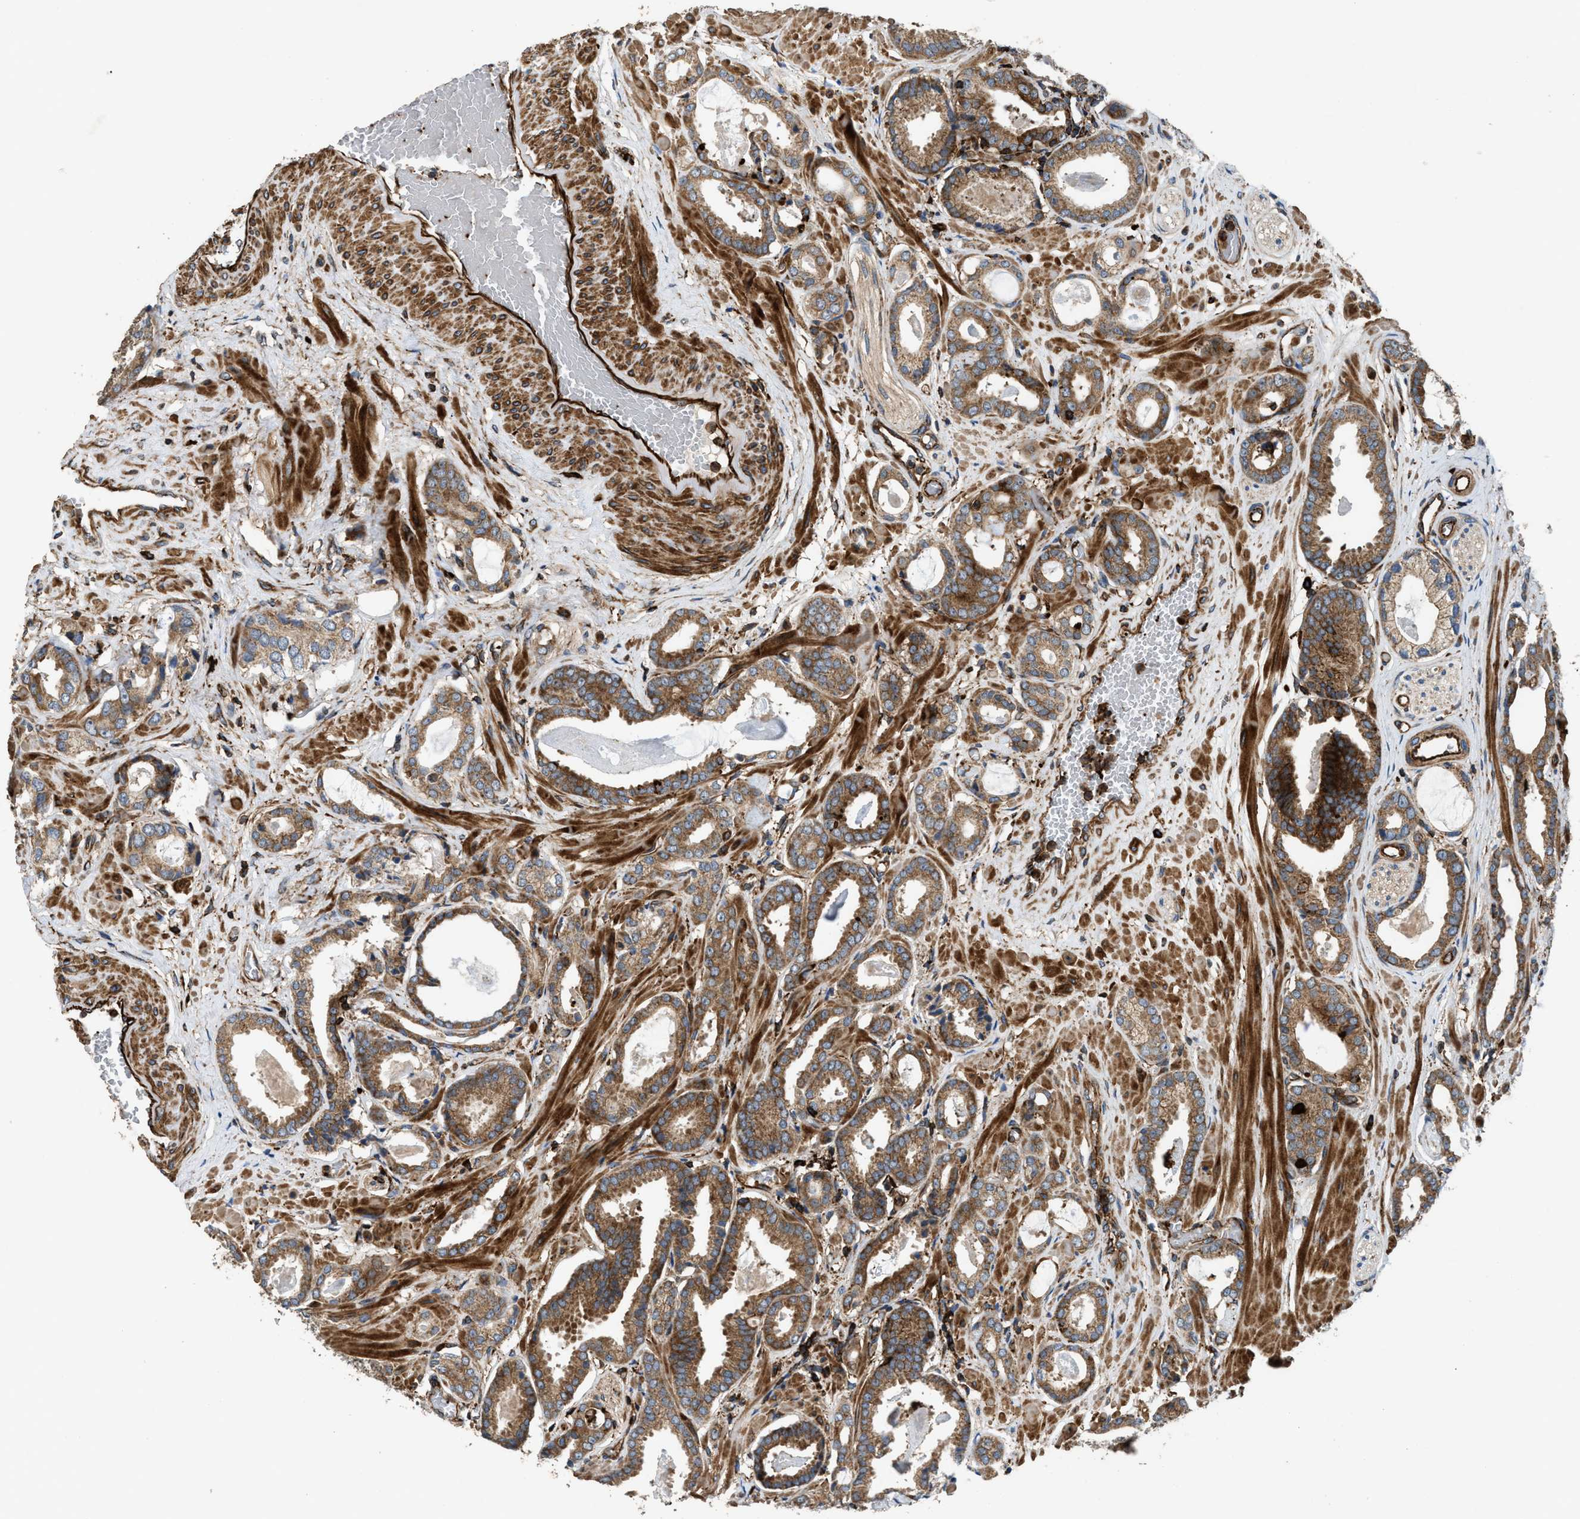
{"staining": {"intensity": "moderate", "quantity": ">75%", "location": "cytoplasmic/membranous"}, "tissue": "prostate cancer", "cell_type": "Tumor cells", "image_type": "cancer", "snomed": [{"axis": "morphology", "description": "Adenocarcinoma, Low grade"}, {"axis": "topography", "description": "Prostate"}], "caption": "A histopathology image of prostate cancer stained for a protein exhibits moderate cytoplasmic/membranous brown staining in tumor cells.", "gene": "EGLN1", "patient": {"sex": "male", "age": 53}}